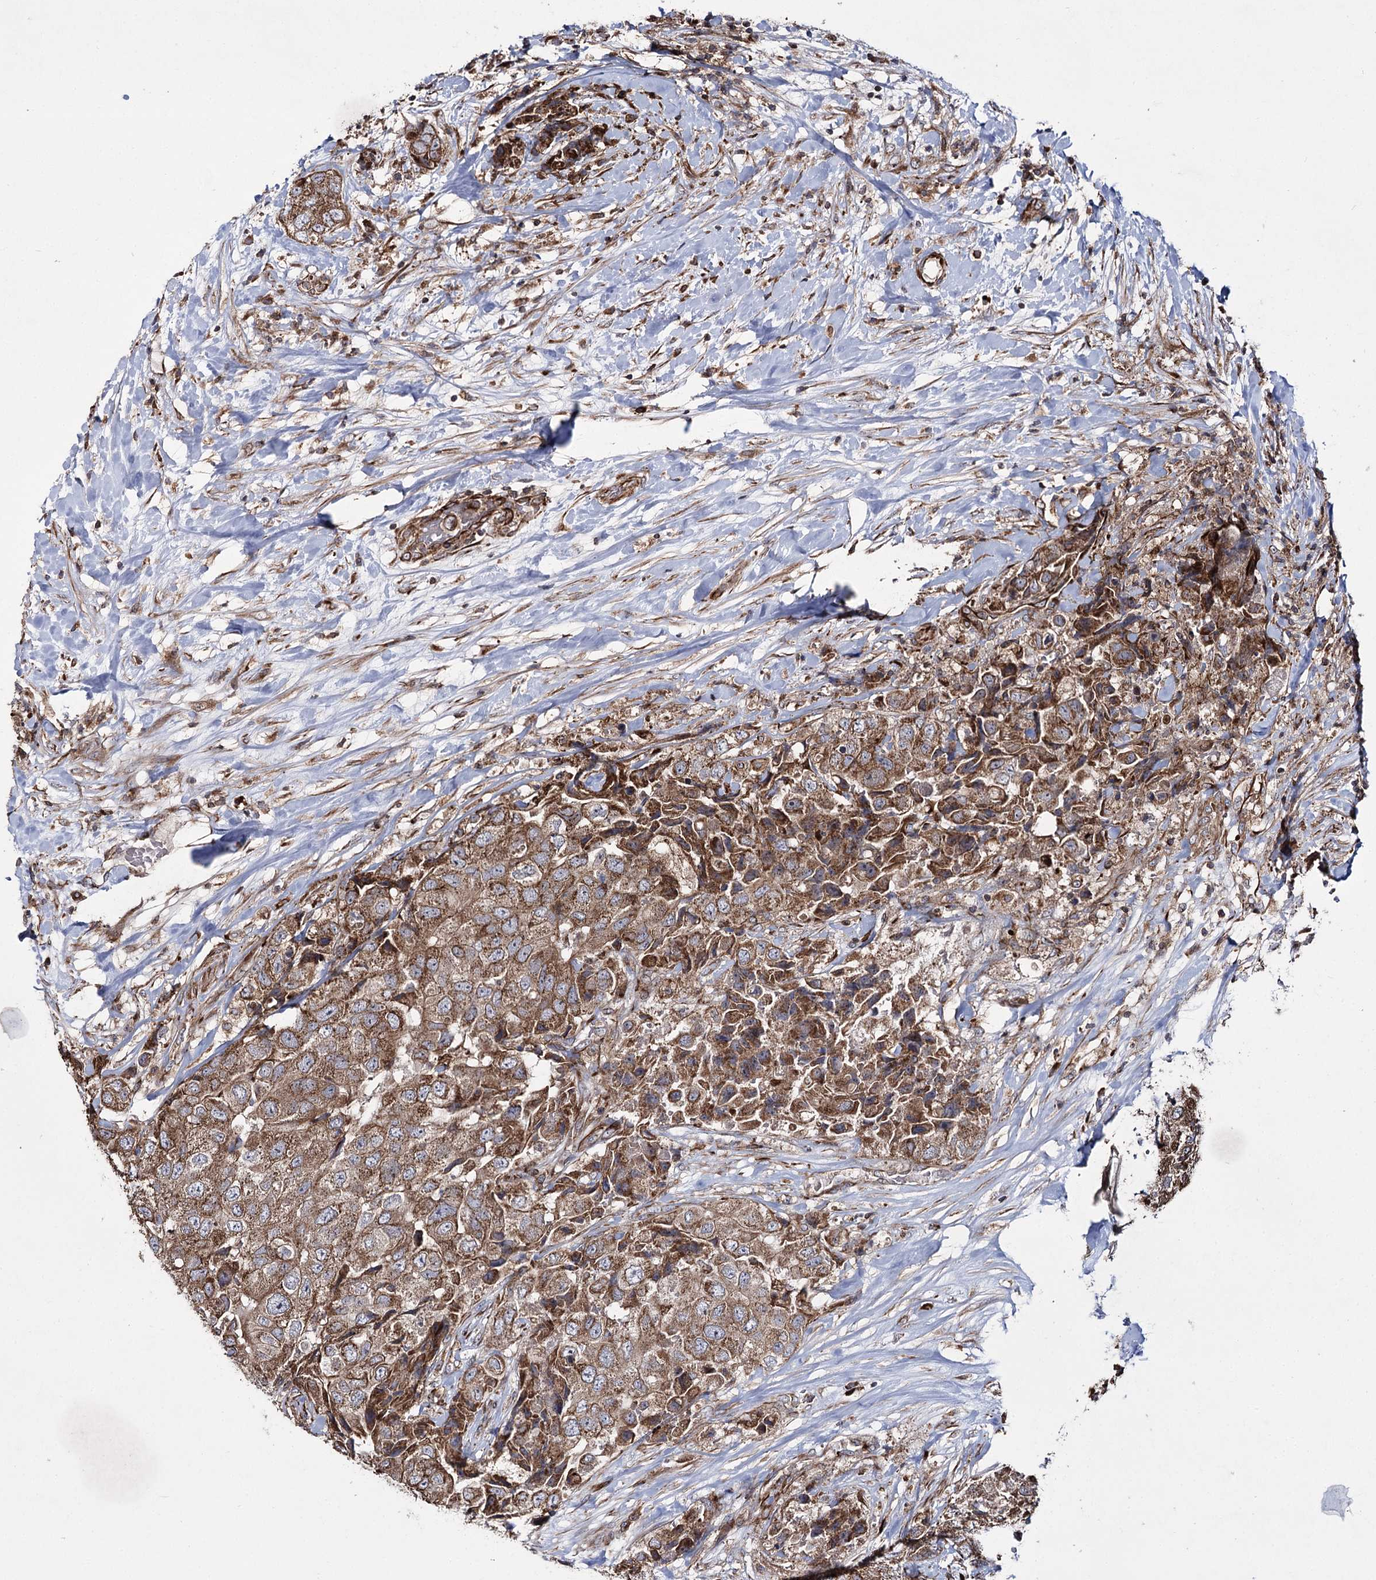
{"staining": {"intensity": "moderate", "quantity": ">75%", "location": "cytoplasmic/membranous"}, "tissue": "breast cancer", "cell_type": "Tumor cells", "image_type": "cancer", "snomed": [{"axis": "morphology", "description": "Duct carcinoma"}, {"axis": "topography", "description": "Breast"}], "caption": "Breast cancer stained with a brown dye demonstrates moderate cytoplasmic/membranous positive staining in approximately >75% of tumor cells.", "gene": "HECTD2", "patient": {"sex": "female", "age": 62}}